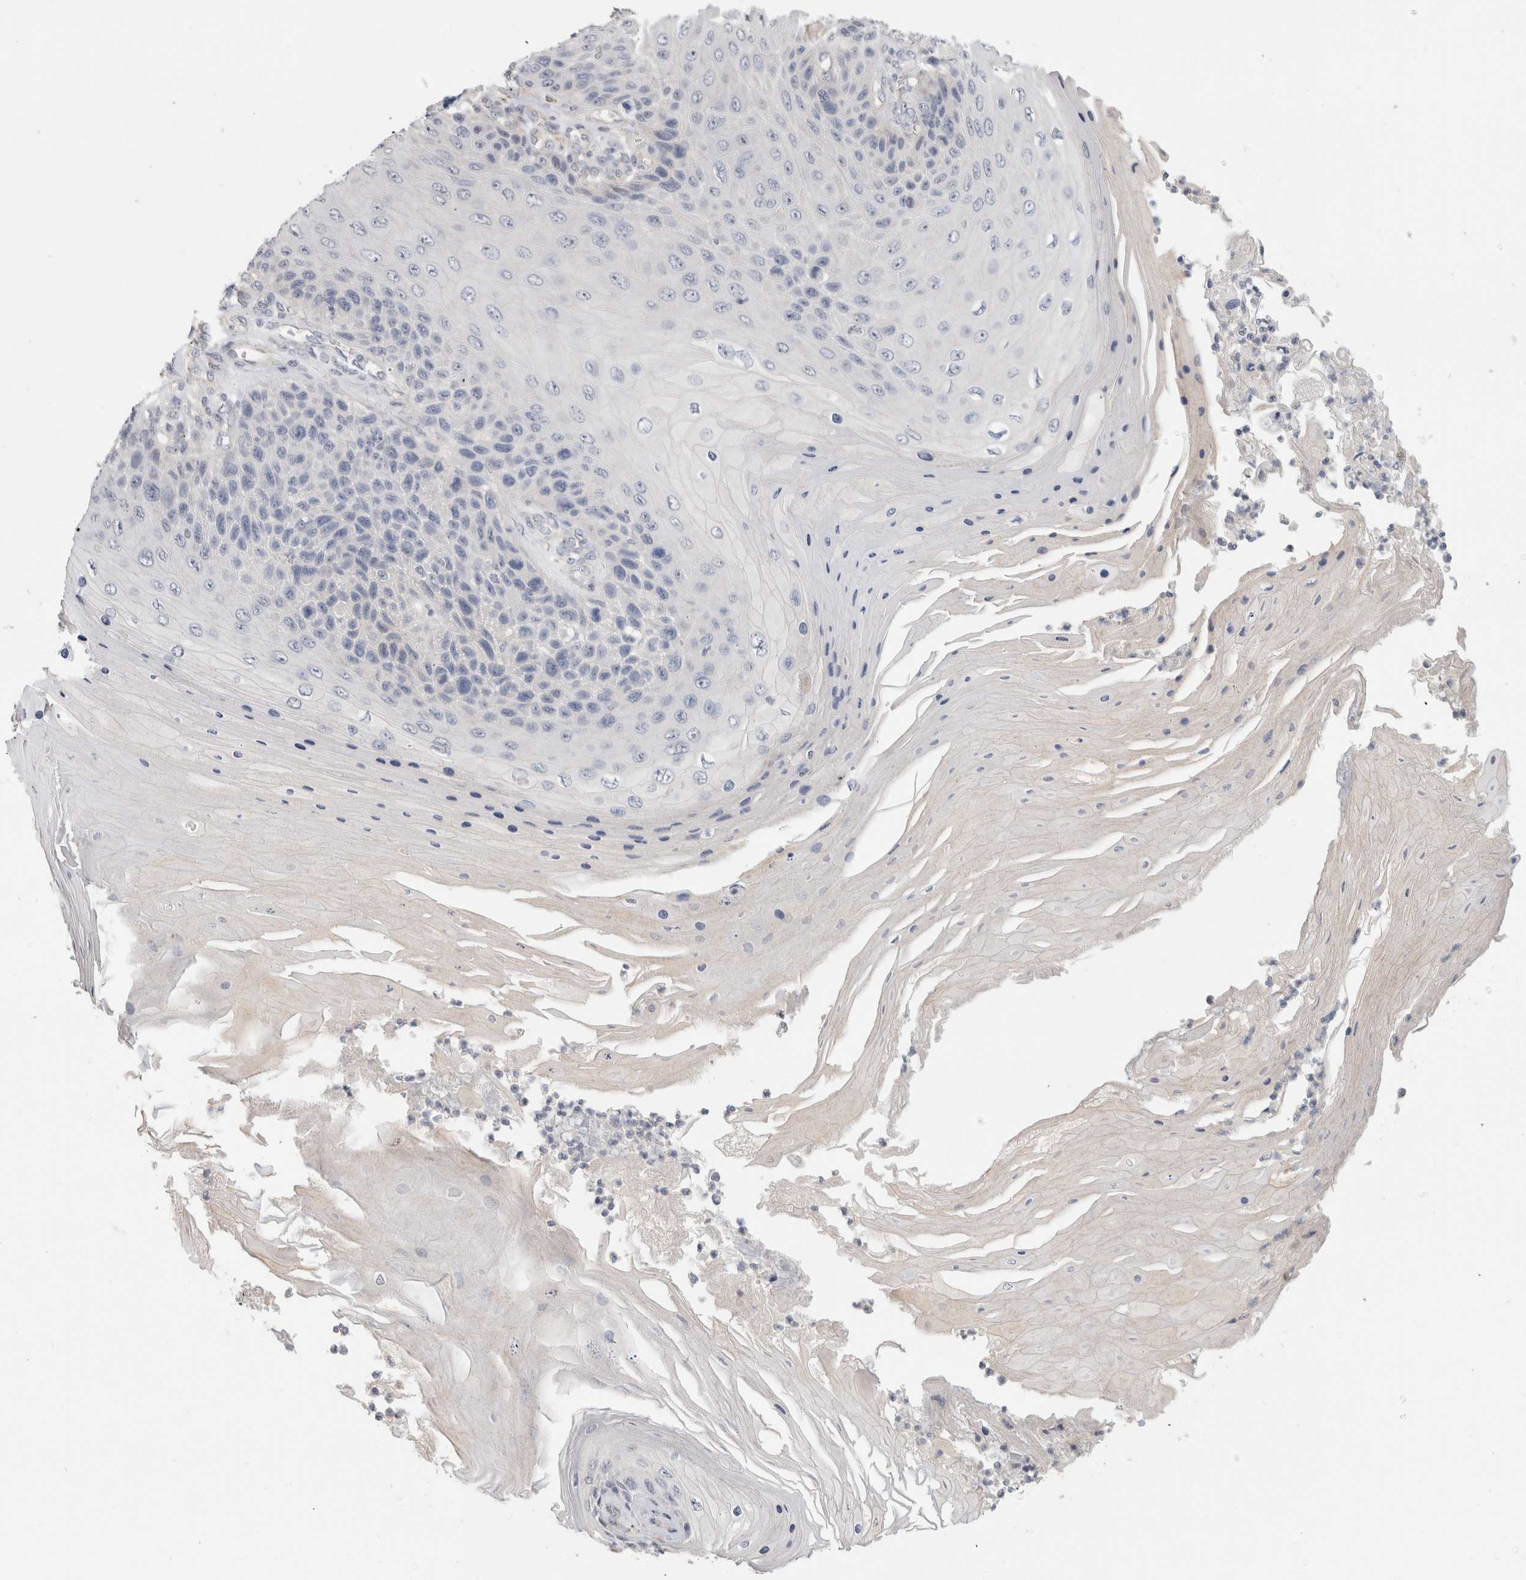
{"staining": {"intensity": "negative", "quantity": "none", "location": "none"}, "tissue": "skin cancer", "cell_type": "Tumor cells", "image_type": "cancer", "snomed": [{"axis": "morphology", "description": "Squamous cell carcinoma, NOS"}, {"axis": "topography", "description": "Skin"}], "caption": "Skin squamous cell carcinoma stained for a protein using immunohistochemistry reveals no expression tumor cells.", "gene": "AFP", "patient": {"sex": "female", "age": 88}}